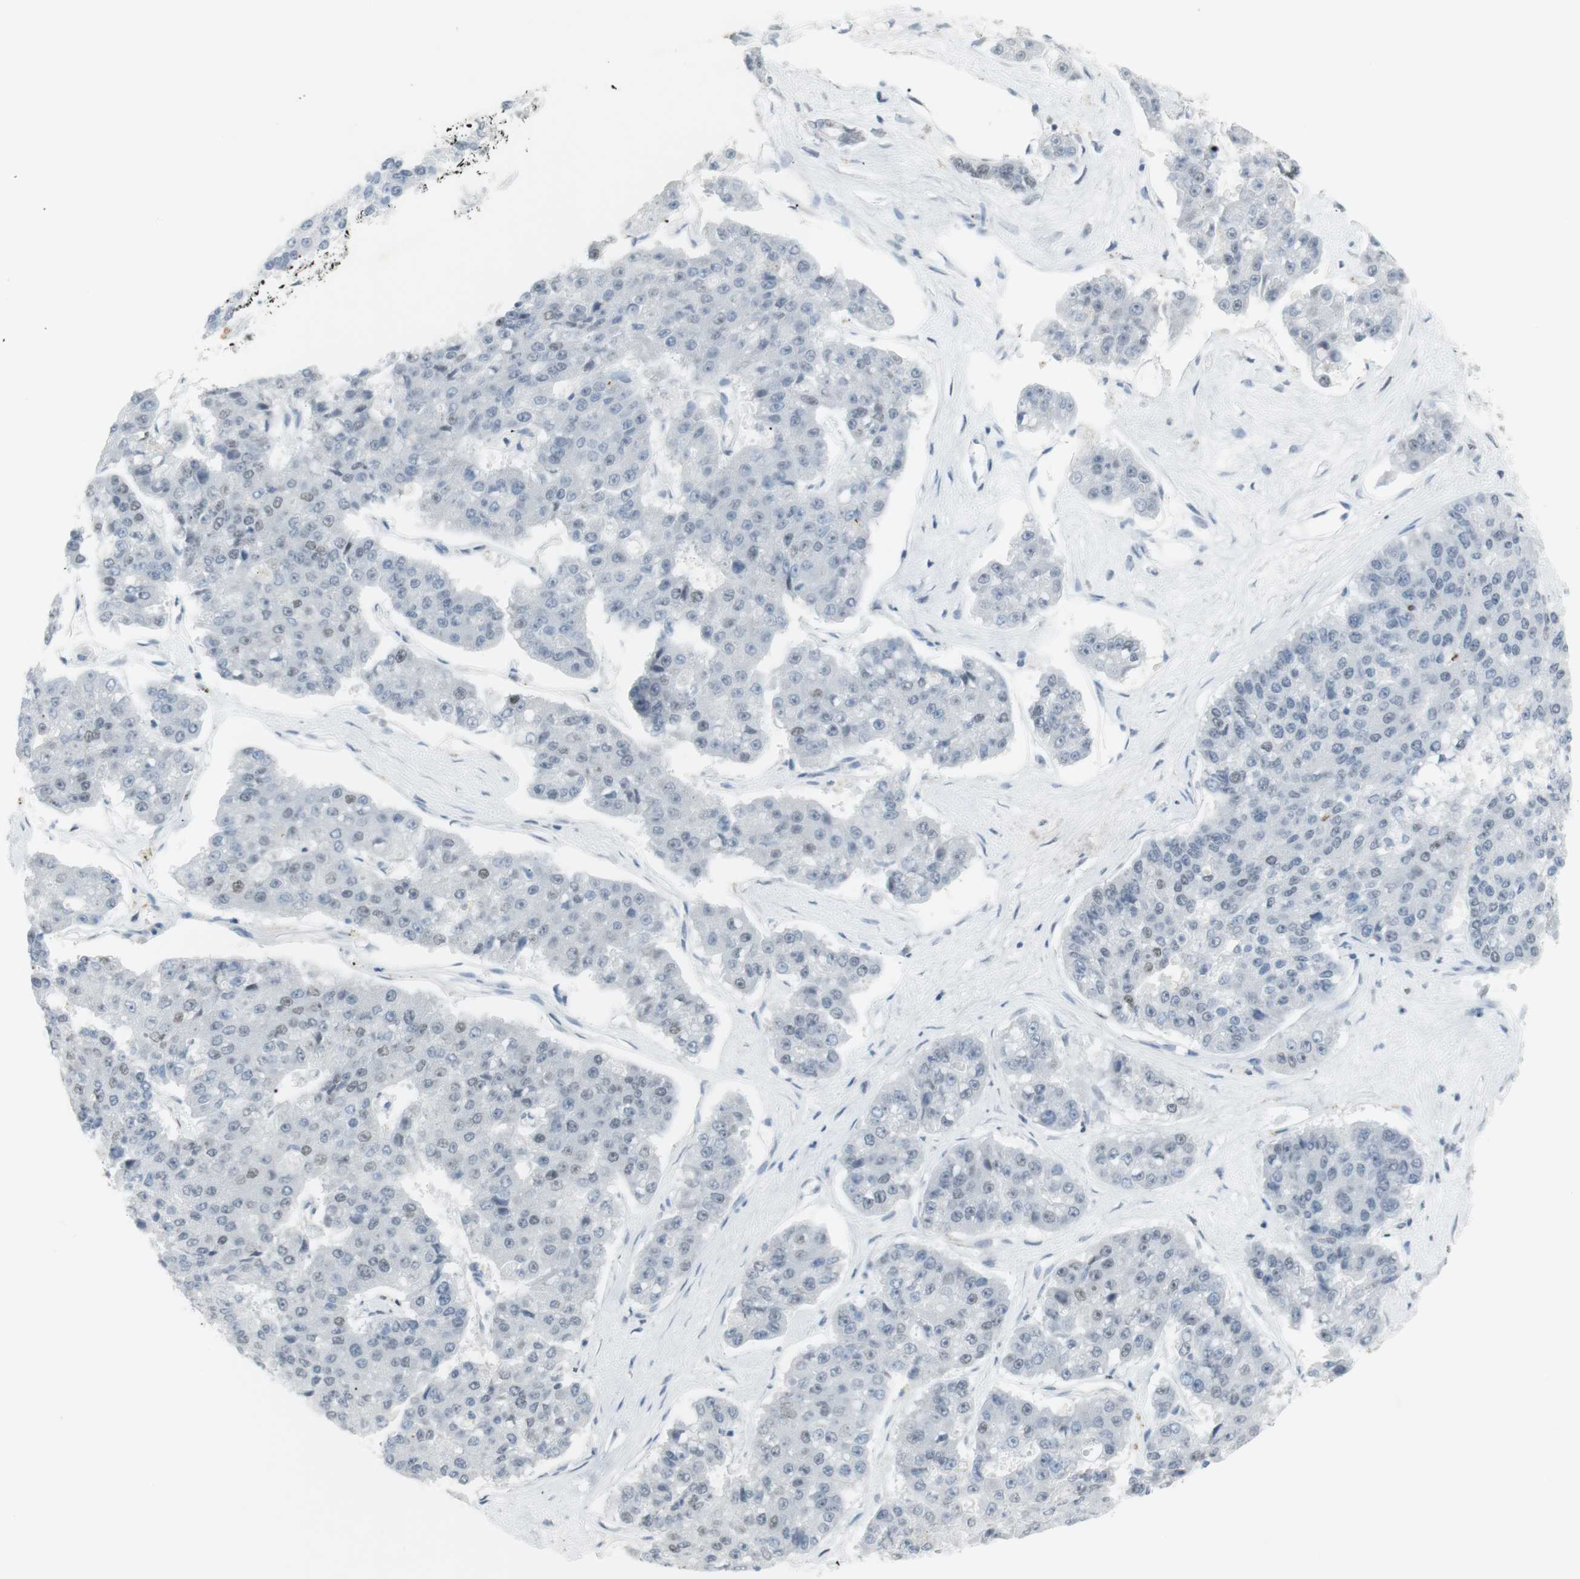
{"staining": {"intensity": "negative", "quantity": "none", "location": "none"}, "tissue": "pancreatic cancer", "cell_type": "Tumor cells", "image_type": "cancer", "snomed": [{"axis": "morphology", "description": "Adenocarcinoma, NOS"}, {"axis": "topography", "description": "Pancreas"}], "caption": "Tumor cells show no significant protein staining in pancreatic cancer.", "gene": "BMI1", "patient": {"sex": "male", "age": 50}}